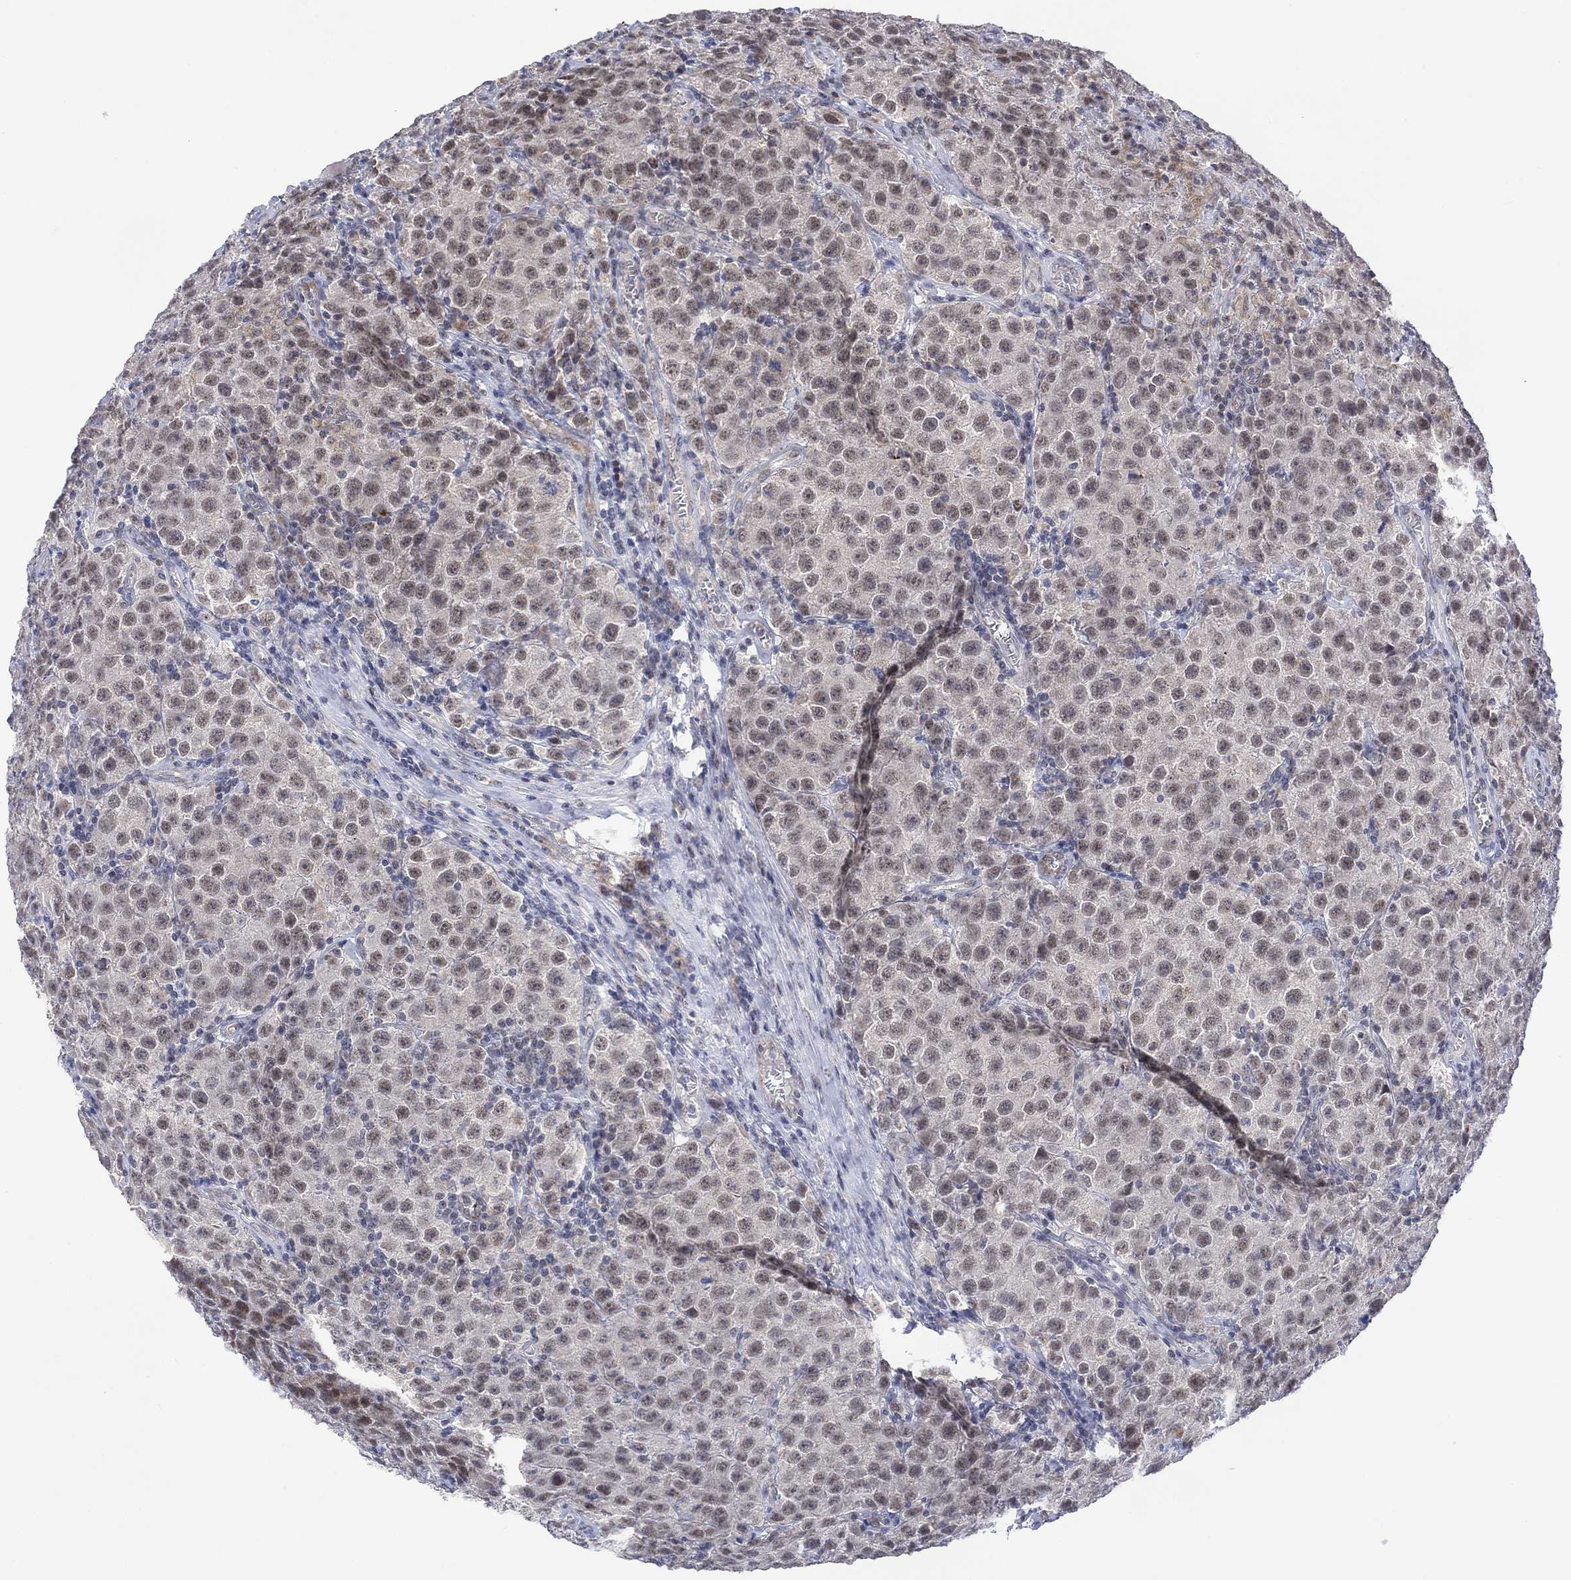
{"staining": {"intensity": "negative", "quantity": "none", "location": "none"}, "tissue": "testis cancer", "cell_type": "Tumor cells", "image_type": "cancer", "snomed": [{"axis": "morphology", "description": "Seminoma, NOS"}, {"axis": "topography", "description": "Testis"}], "caption": "Immunohistochemical staining of testis cancer (seminoma) reveals no significant staining in tumor cells. The staining is performed using DAB (3,3'-diaminobenzidine) brown chromogen with nuclei counter-stained in using hematoxylin.", "gene": "SLC48A1", "patient": {"sex": "male", "age": 52}}